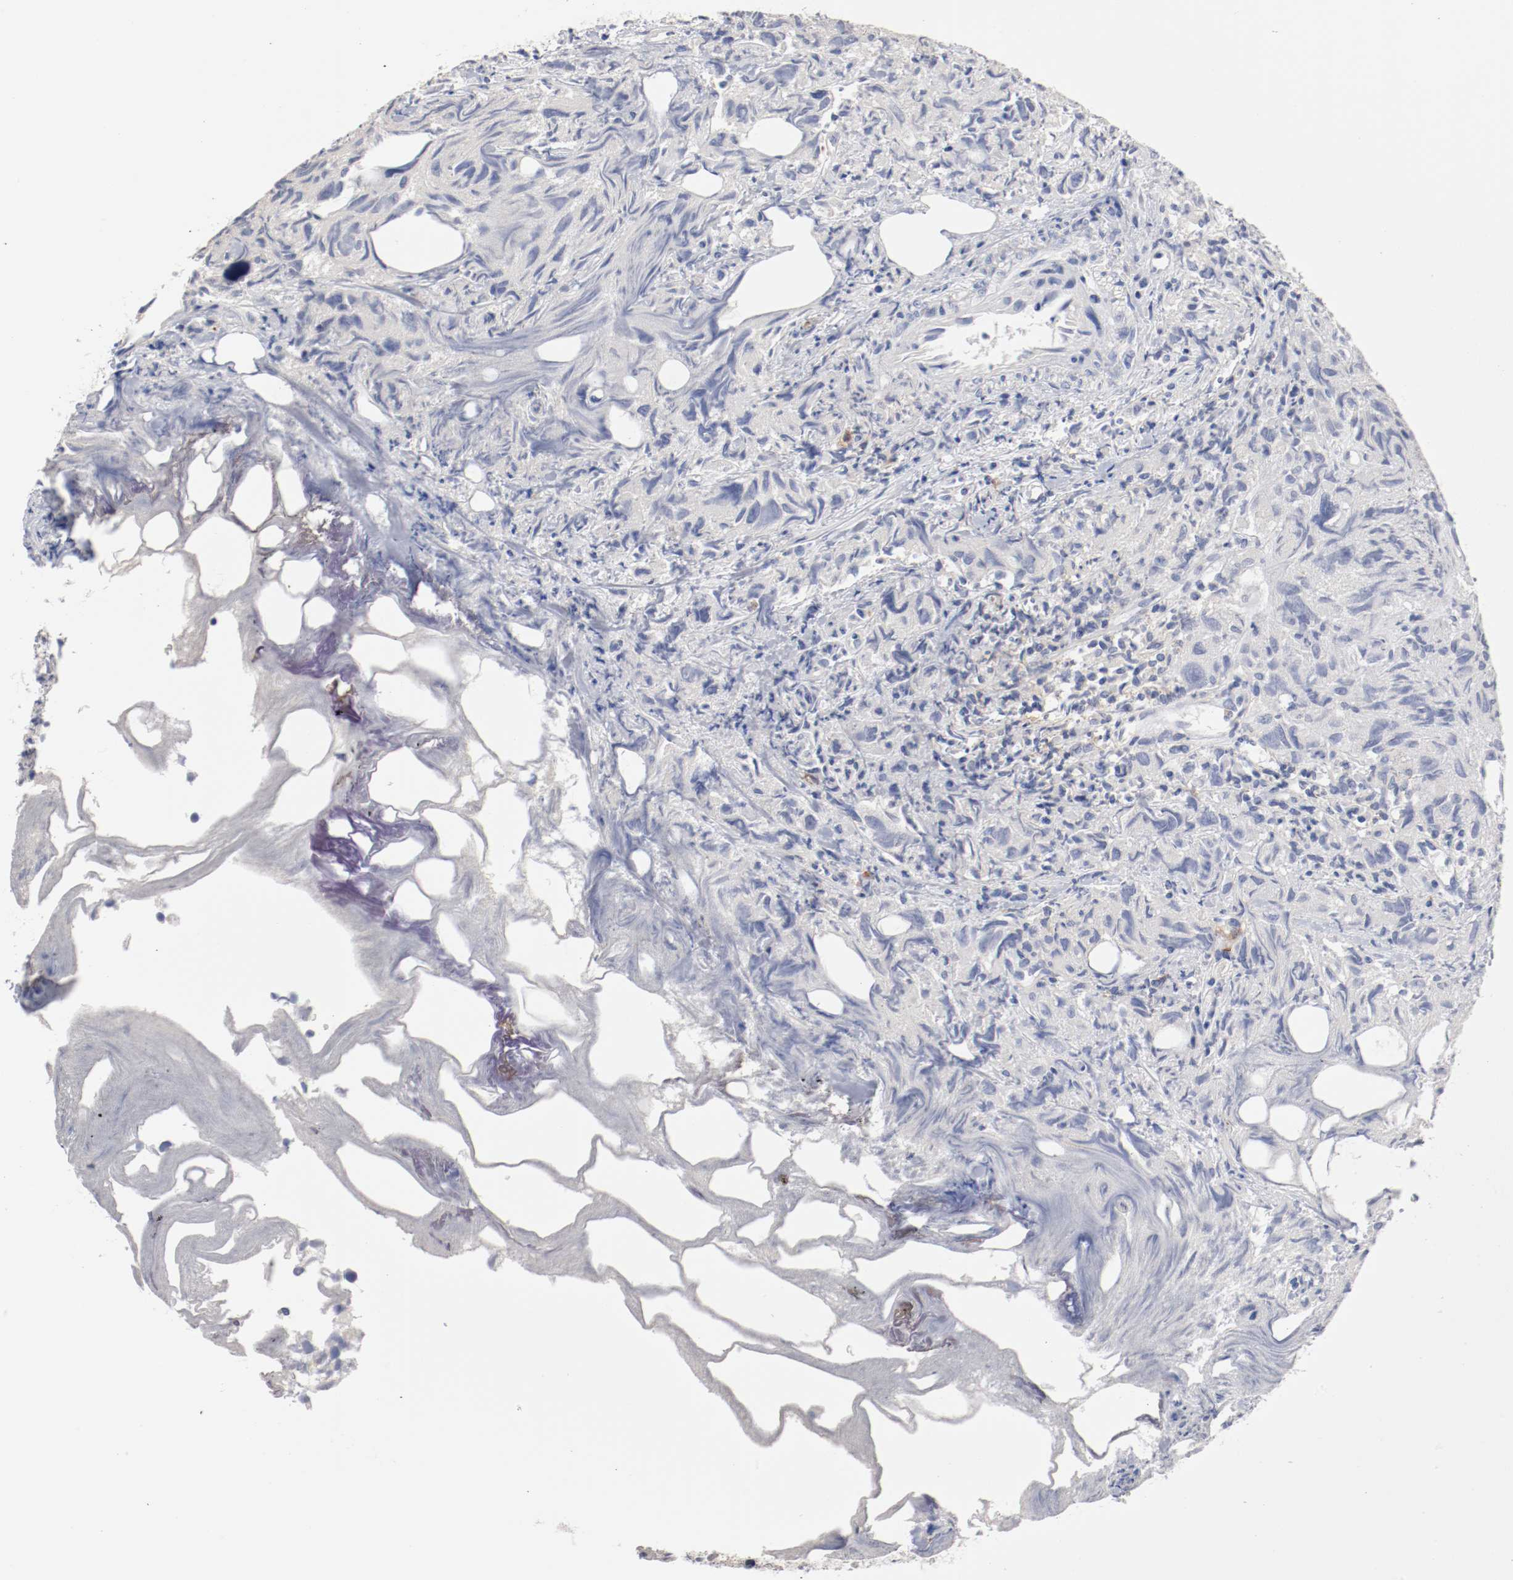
{"staining": {"intensity": "negative", "quantity": "none", "location": "none"}, "tissue": "urothelial cancer", "cell_type": "Tumor cells", "image_type": "cancer", "snomed": [{"axis": "morphology", "description": "Urothelial carcinoma, High grade"}, {"axis": "topography", "description": "Urinary bladder"}], "caption": "A histopathology image of human urothelial cancer is negative for staining in tumor cells. (DAB (3,3'-diaminobenzidine) IHC with hematoxylin counter stain).", "gene": "CBL", "patient": {"sex": "female", "age": 75}}